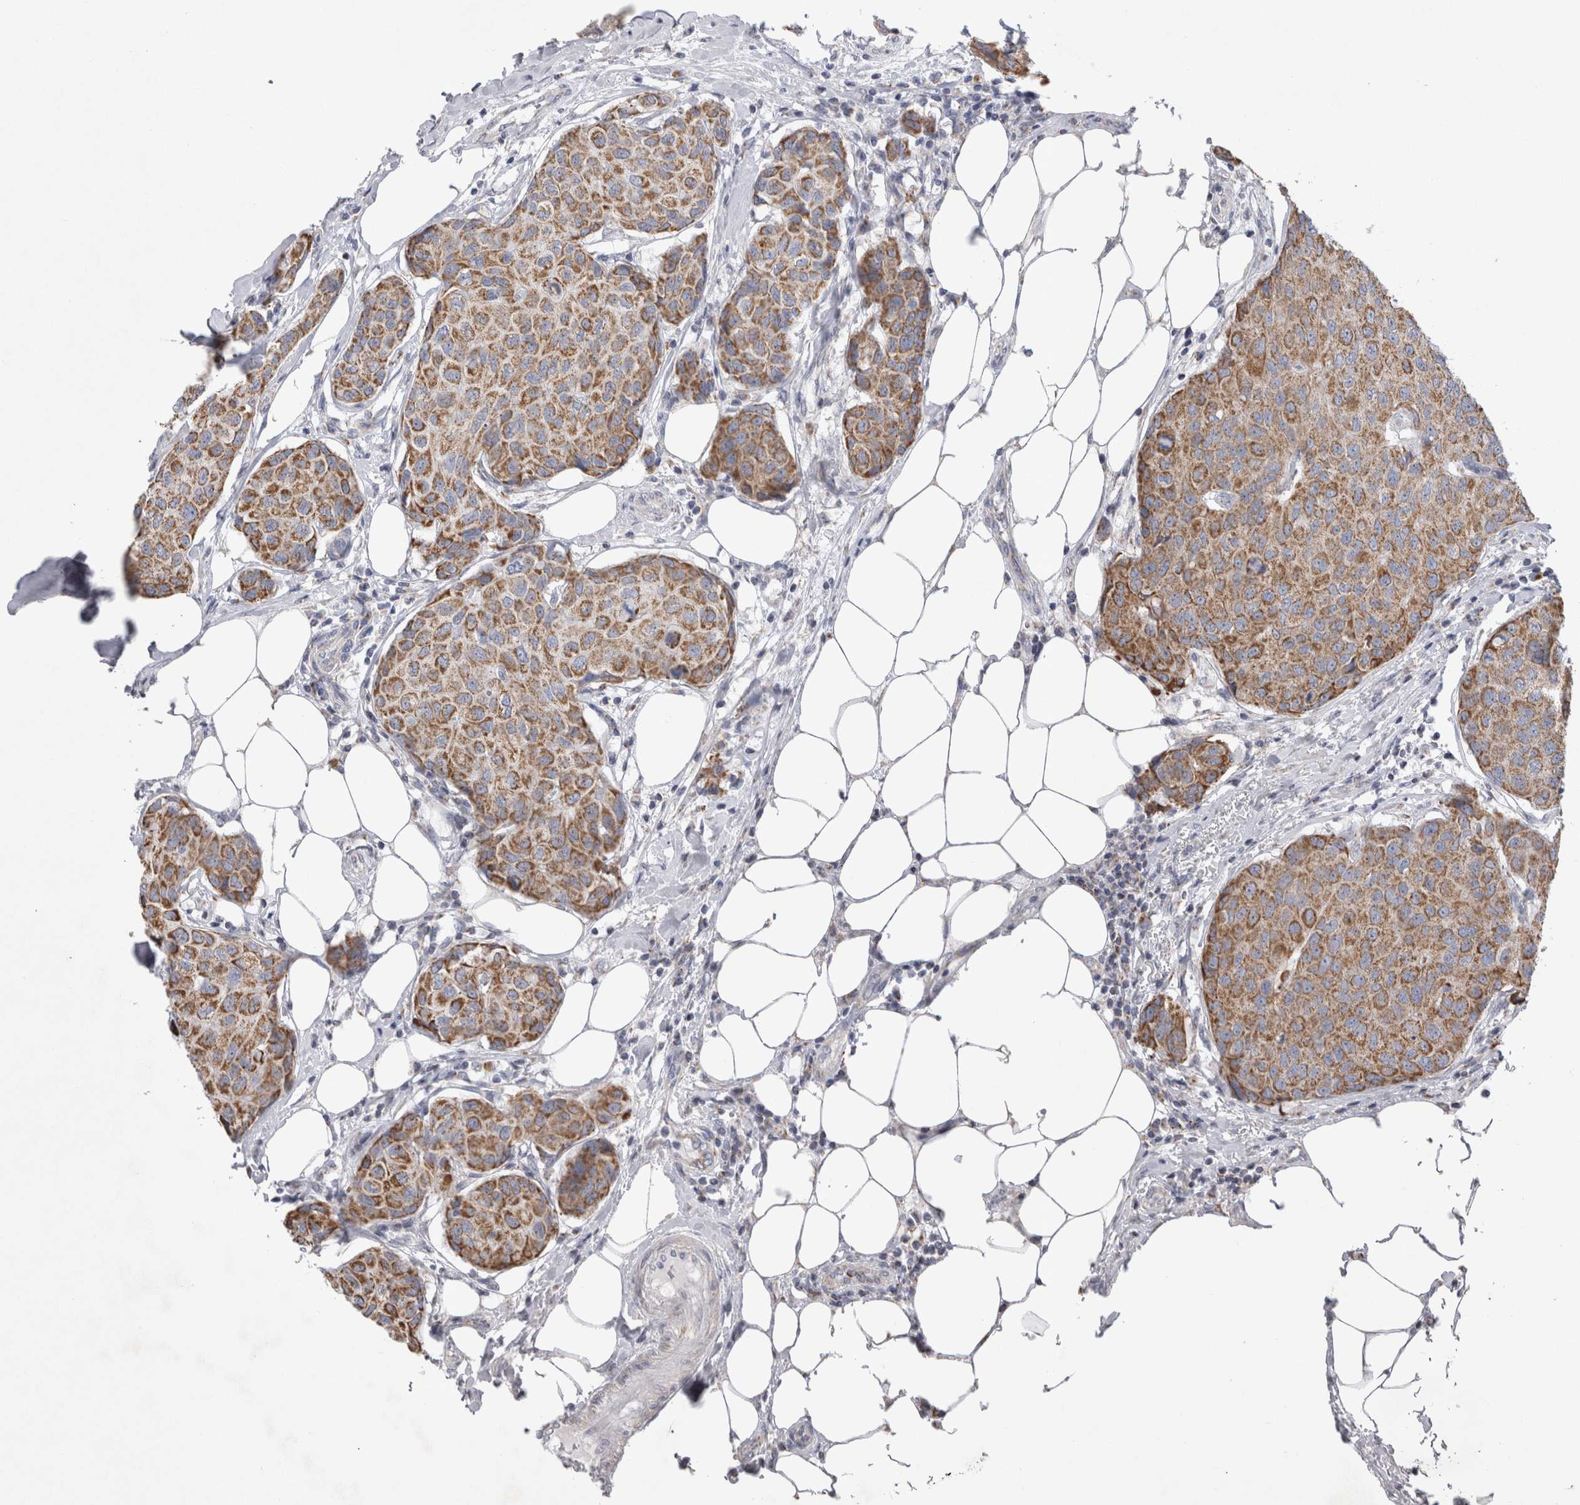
{"staining": {"intensity": "moderate", "quantity": ">75%", "location": "cytoplasmic/membranous"}, "tissue": "breast cancer", "cell_type": "Tumor cells", "image_type": "cancer", "snomed": [{"axis": "morphology", "description": "Duct carcinoma"}, {"axis": "topography", "description": "Breast"}], "caption": "This histopathology image reveals IHC staining of infiltrating ductal carcinoma (breast), with medium moderate cytoplasmic/membranous positivity in about >75% of tumor cells.", "gene": "HDHD3", "patient": {"sex": "female", "age": 80}}